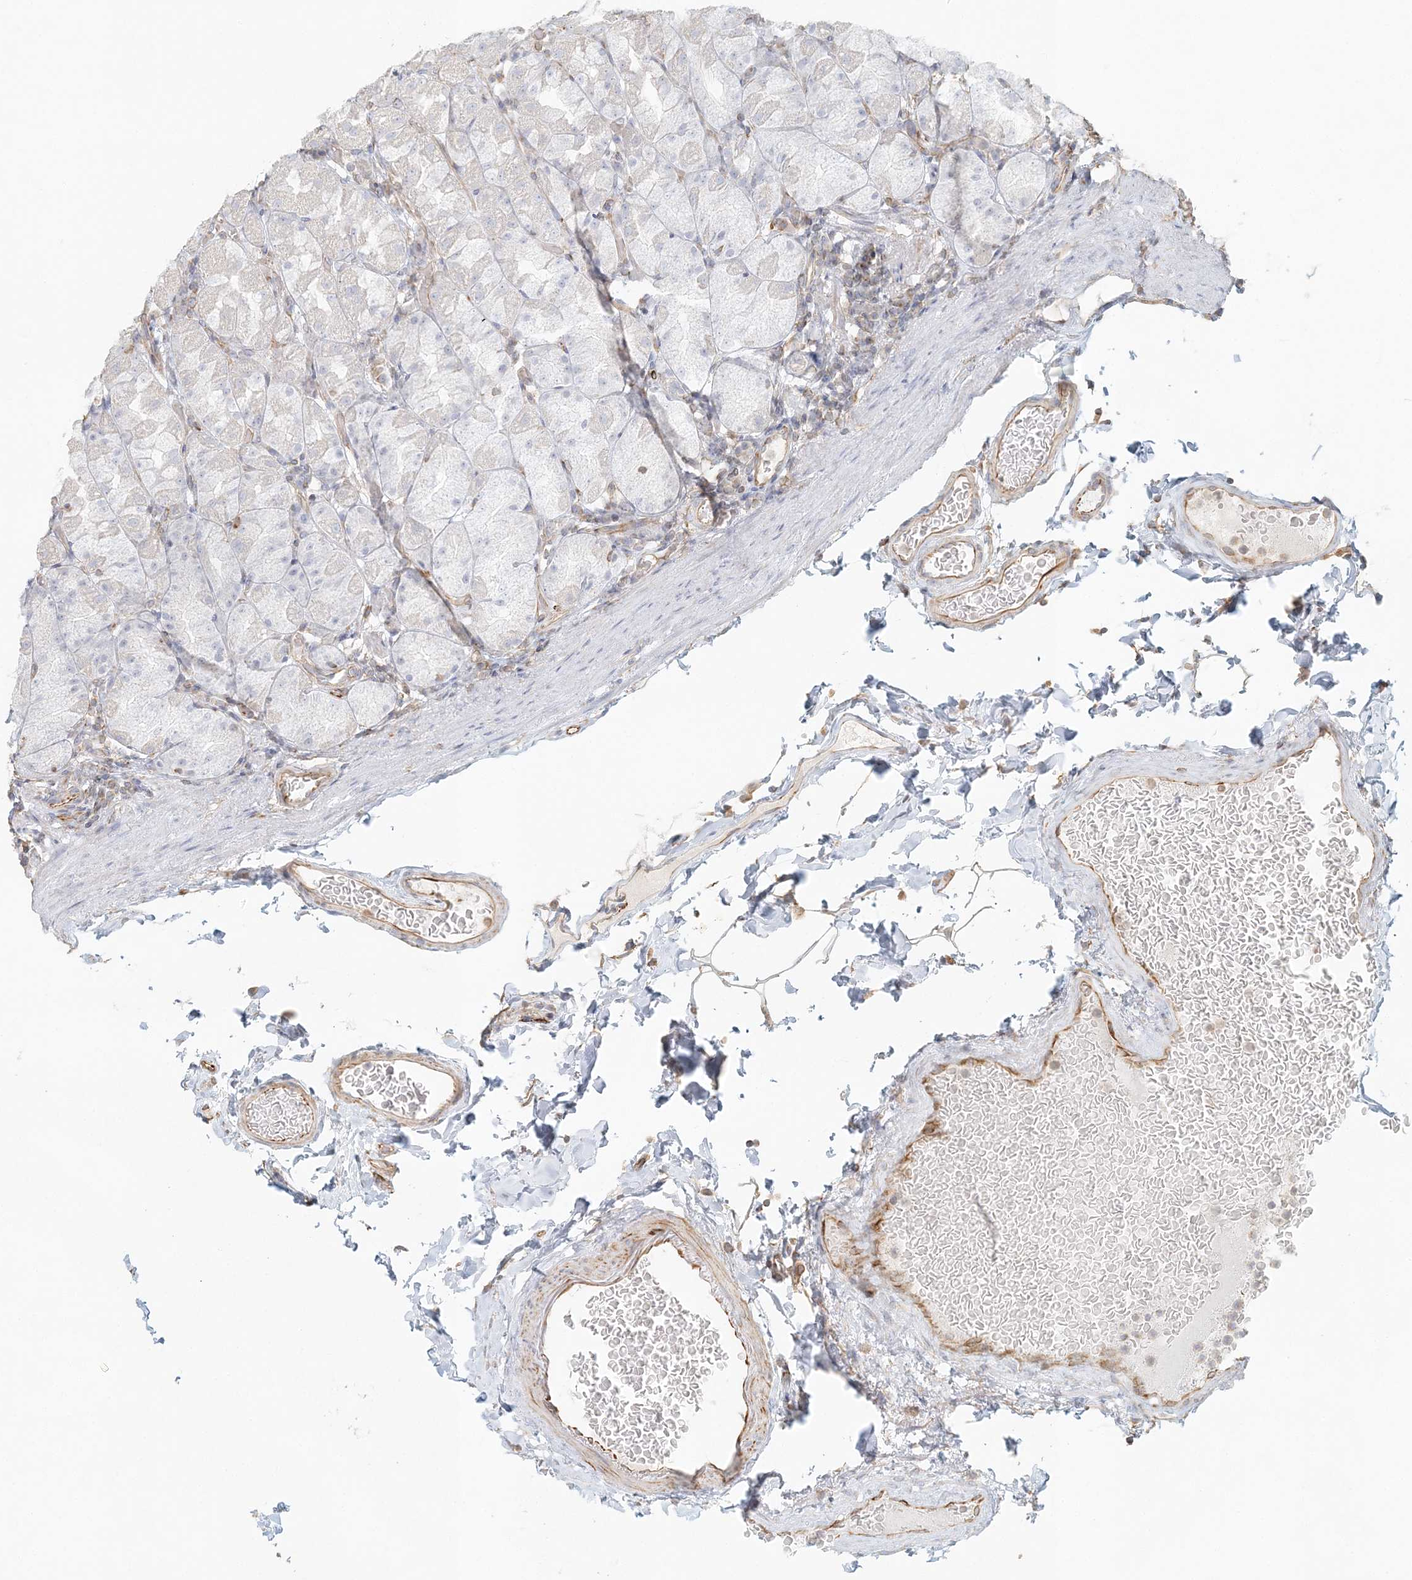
{"staining": {"intensity": "negative", "quantity": "none", "location": "none"}, "tissue": "stomach", "cell_type": "Glandular cells", "image_type": "normal", "snomed": [{"axis": "morphology", "description": "Normal tissue, NOS"}, {"axis": "topography", "description": "Stomach, upper"}], "caption": "This is an IHC image of normal stomach. There is no staining in glandular cells.", "gene": "DMRTB1", "patient": {"sex": "male", "age": 68}}